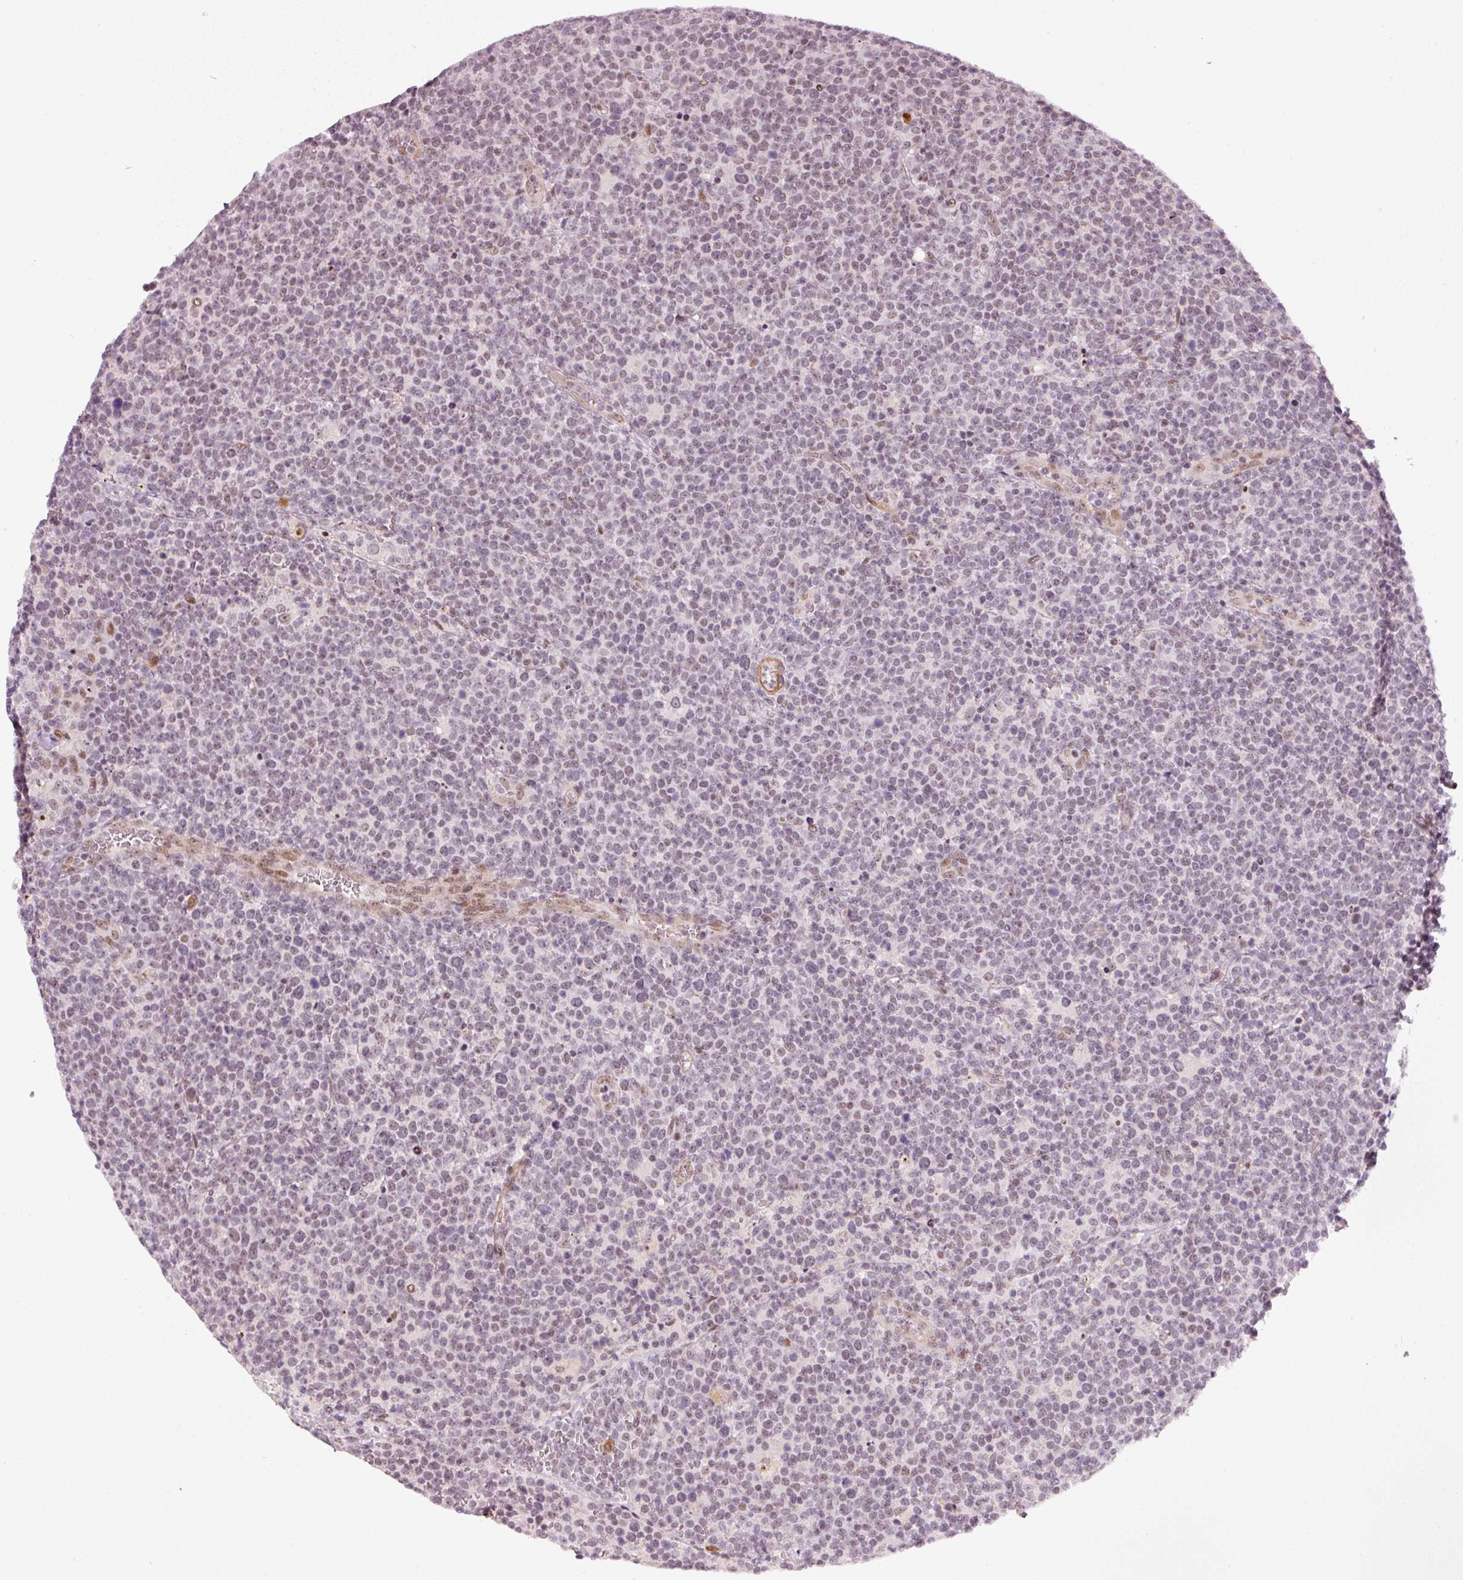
{"staining": {"intensity": "weak", "quantity": "25%-75%", "location": "nuclear"}, "tissue": "lymphoma", "cell_type": "Tumor cells", "image_type": "cancer", "snomed": [{"axis": "morphology", "description": "Malignant lymphoma, non-Hodgkin's type, High grade"}, {"axis": "topography", "description": "Lymph node"}], "caption": "This is a photomicrograph of IHC staining of lymphoma, which shows weak staining in the nuclear of tumor cells.", "gene": "MXRA8", "patient": {"sex": "male", "age": 61}}